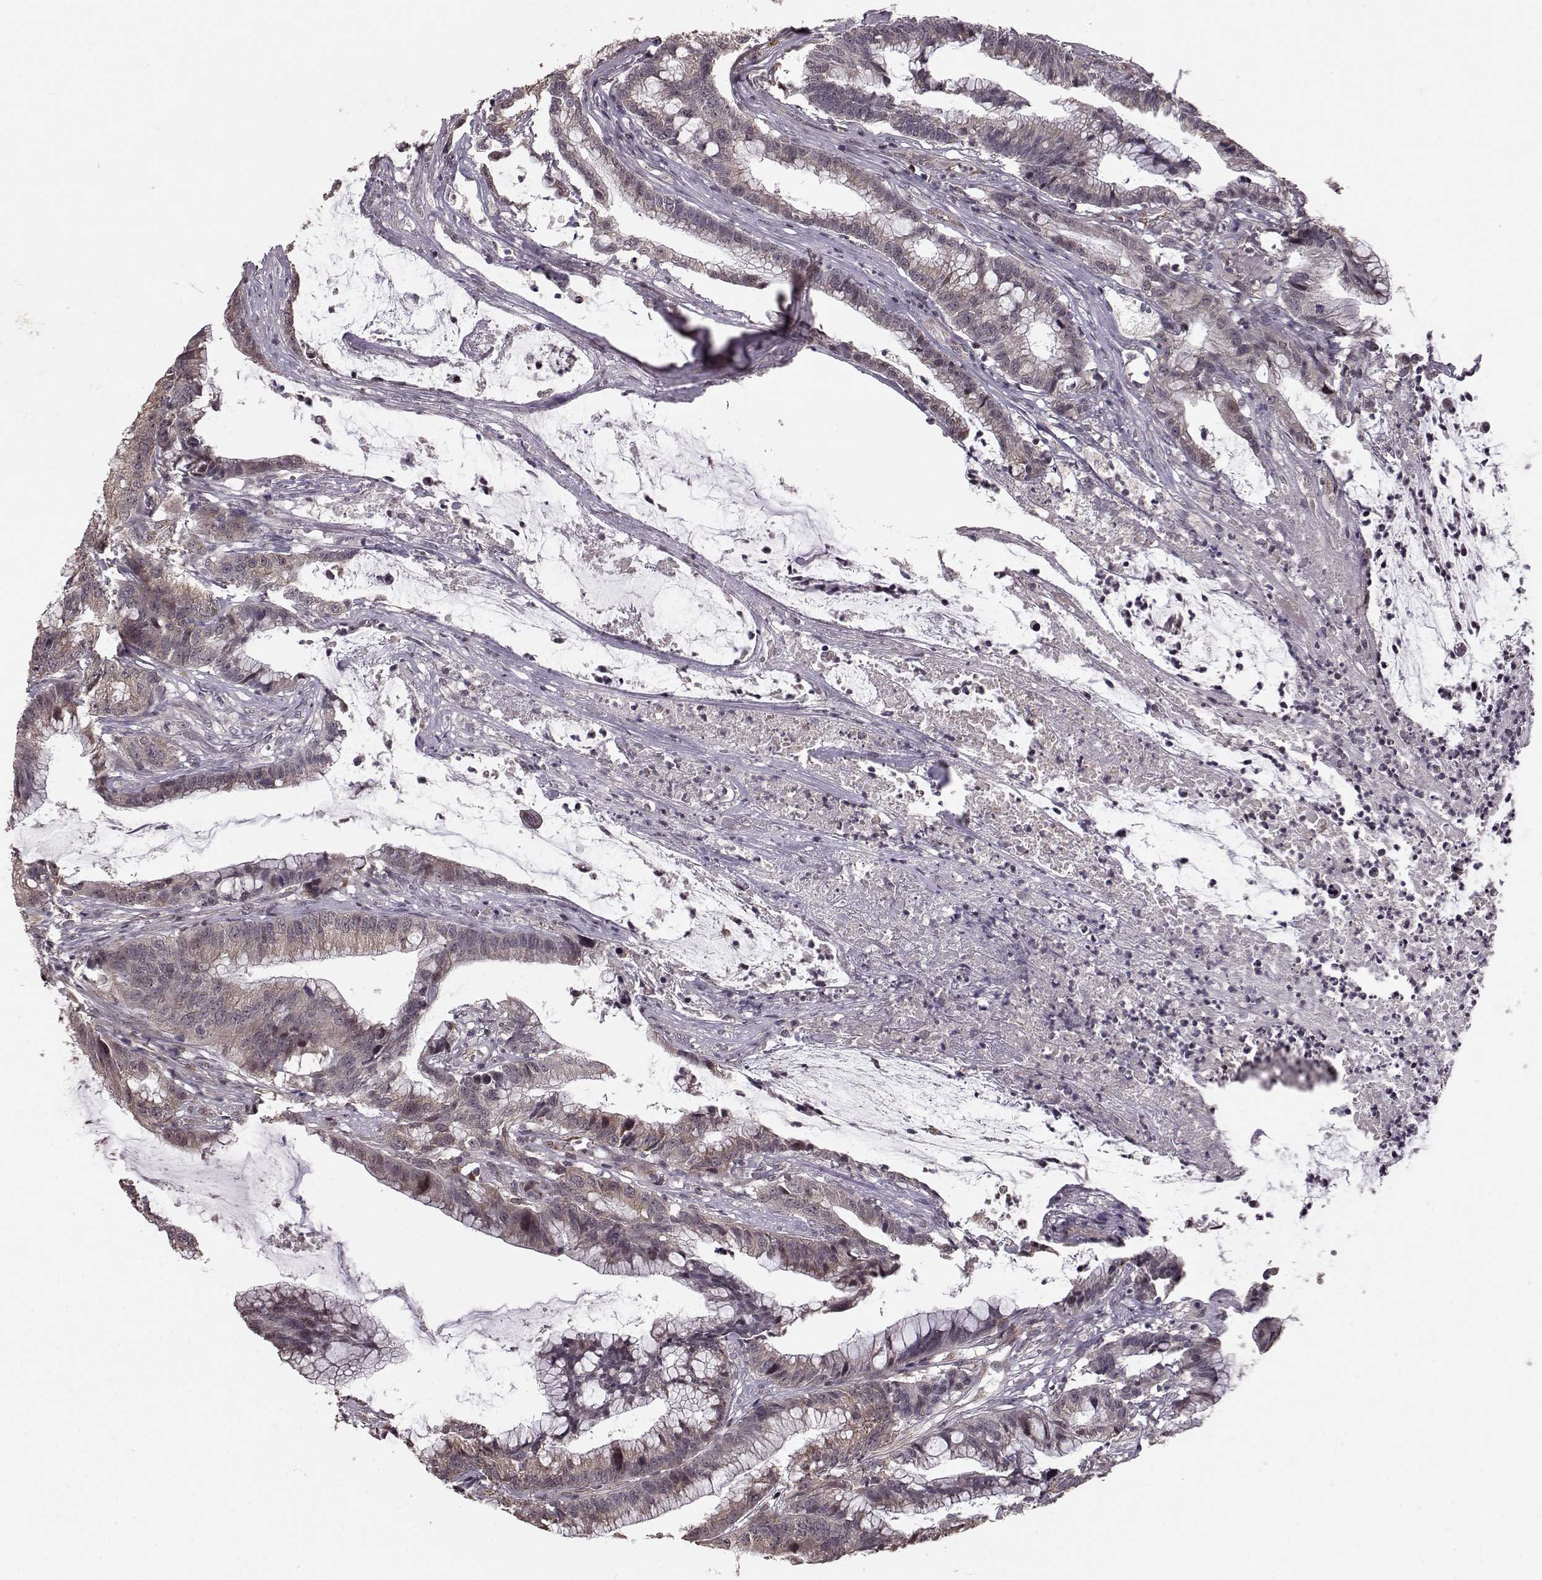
{"staining": {"intensity": "weak", "quantity": ">75%", "location": "cytoplasmic/membranous"}, "tissue": "colorectal cancer", "cell_type": "Tumor cells", "image_type": "cancer", "snomed": [{"axis": "morphology", "description": "Adenocarcinoma, NOS"}, {"axis": "topography", "description": "Colon"}], "caption": "Immunohistochemical staining of human colorectal cancer (adenocarcinoma) displays low levels of weak cytoplasmic/membranous expression in approximately >75% of tumor cells.", "gene": "ELOVL5", "patient": {"sex": "female", "age": 78}}